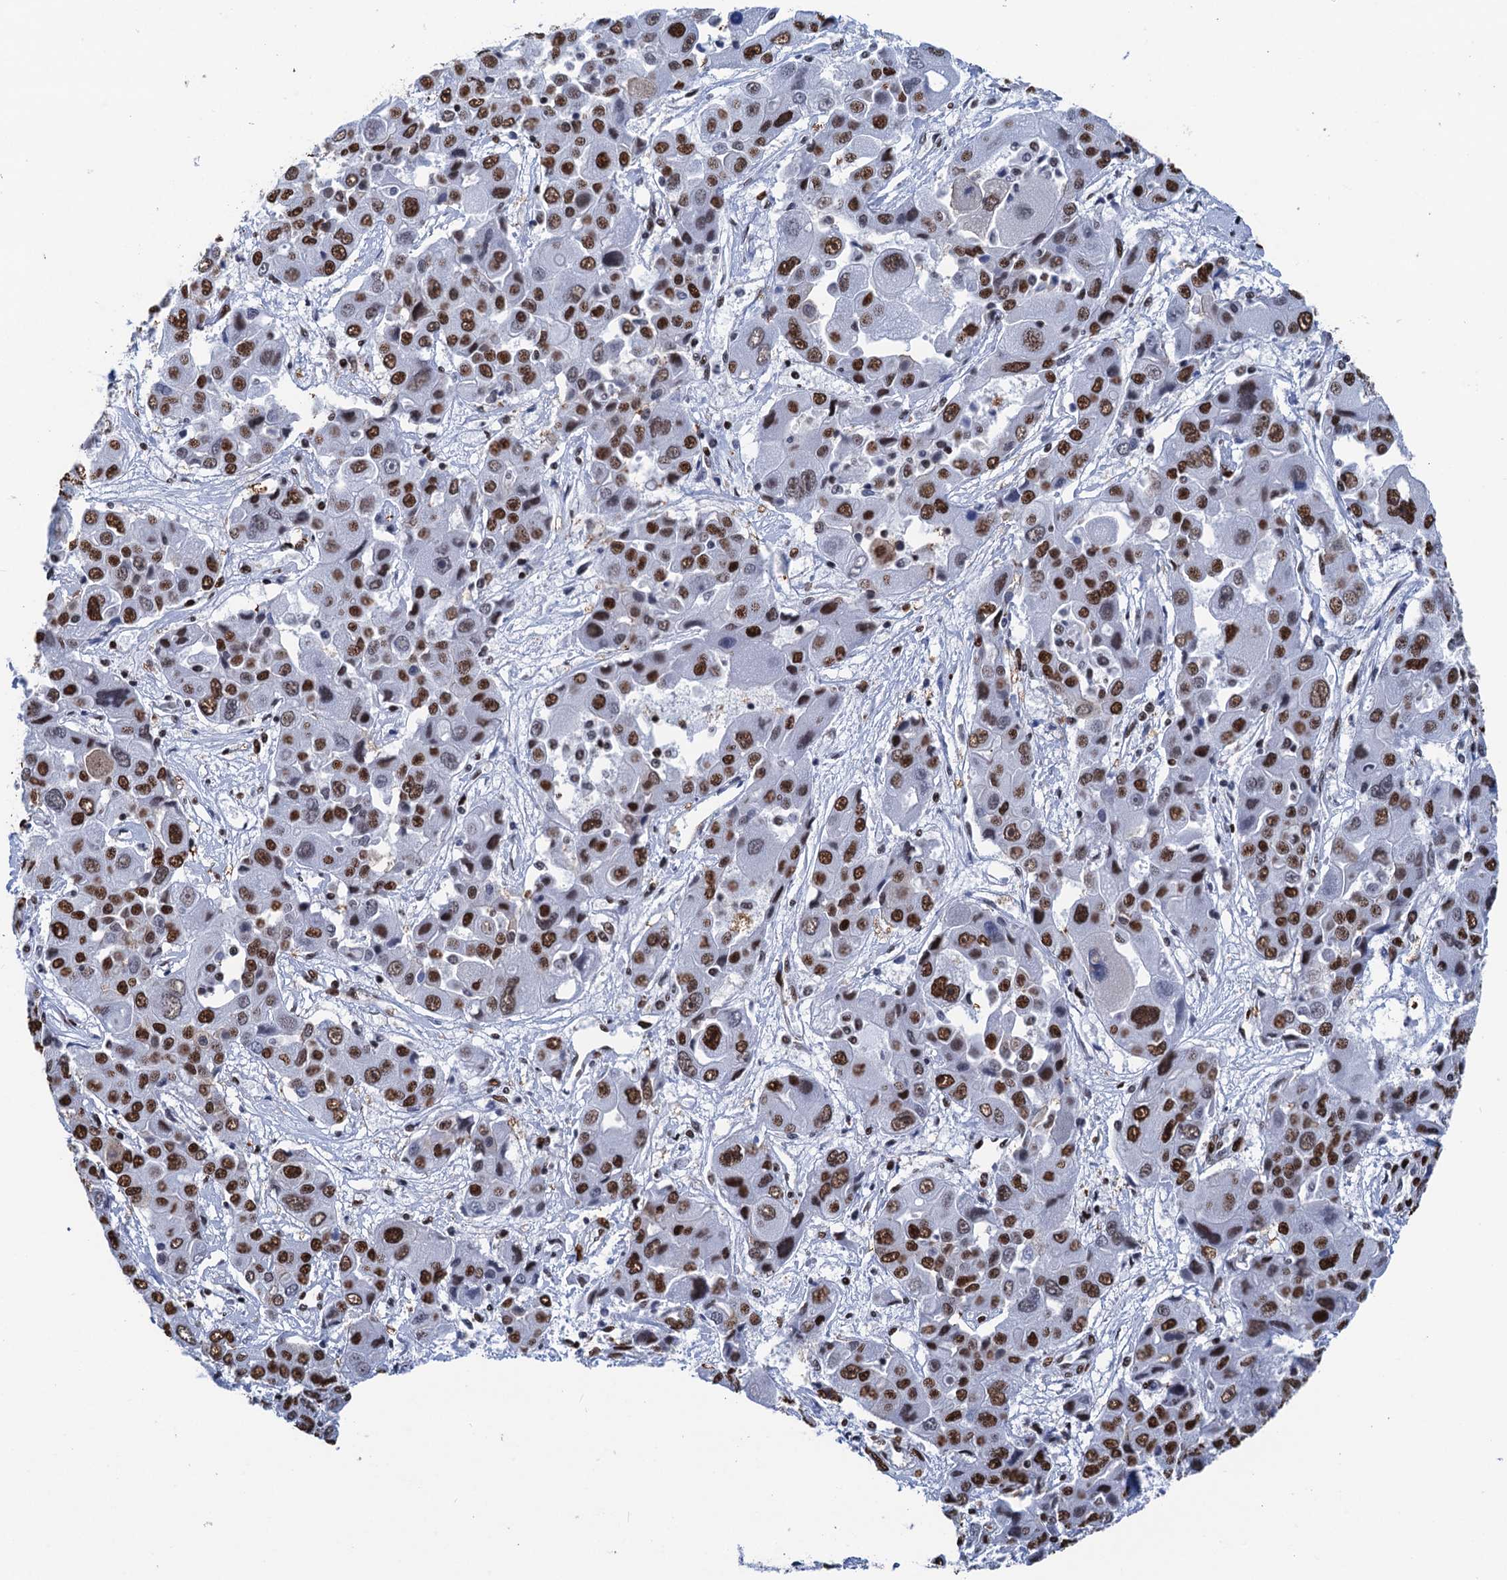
{"staining": {"intensity": "strong", "quantity": ">75%", "location": "nuclear"}, "tissue": "liver cancer", "cell_type": "Tumor cells", "image_type": "cancer", "snomed": [{"axis": "morphology", "description": "Cholangiocarcinoma"}, {"axis": "topography", "description": "Liver"}], "caption": "Immunohistochemistry of liver cancer (cholangiocarcinoma) demonstrates high levels of strong nuclear expression in about >75% of tumor cells.", "gene": "UBA2", "patient": {"sex": "male", "age": 67}}